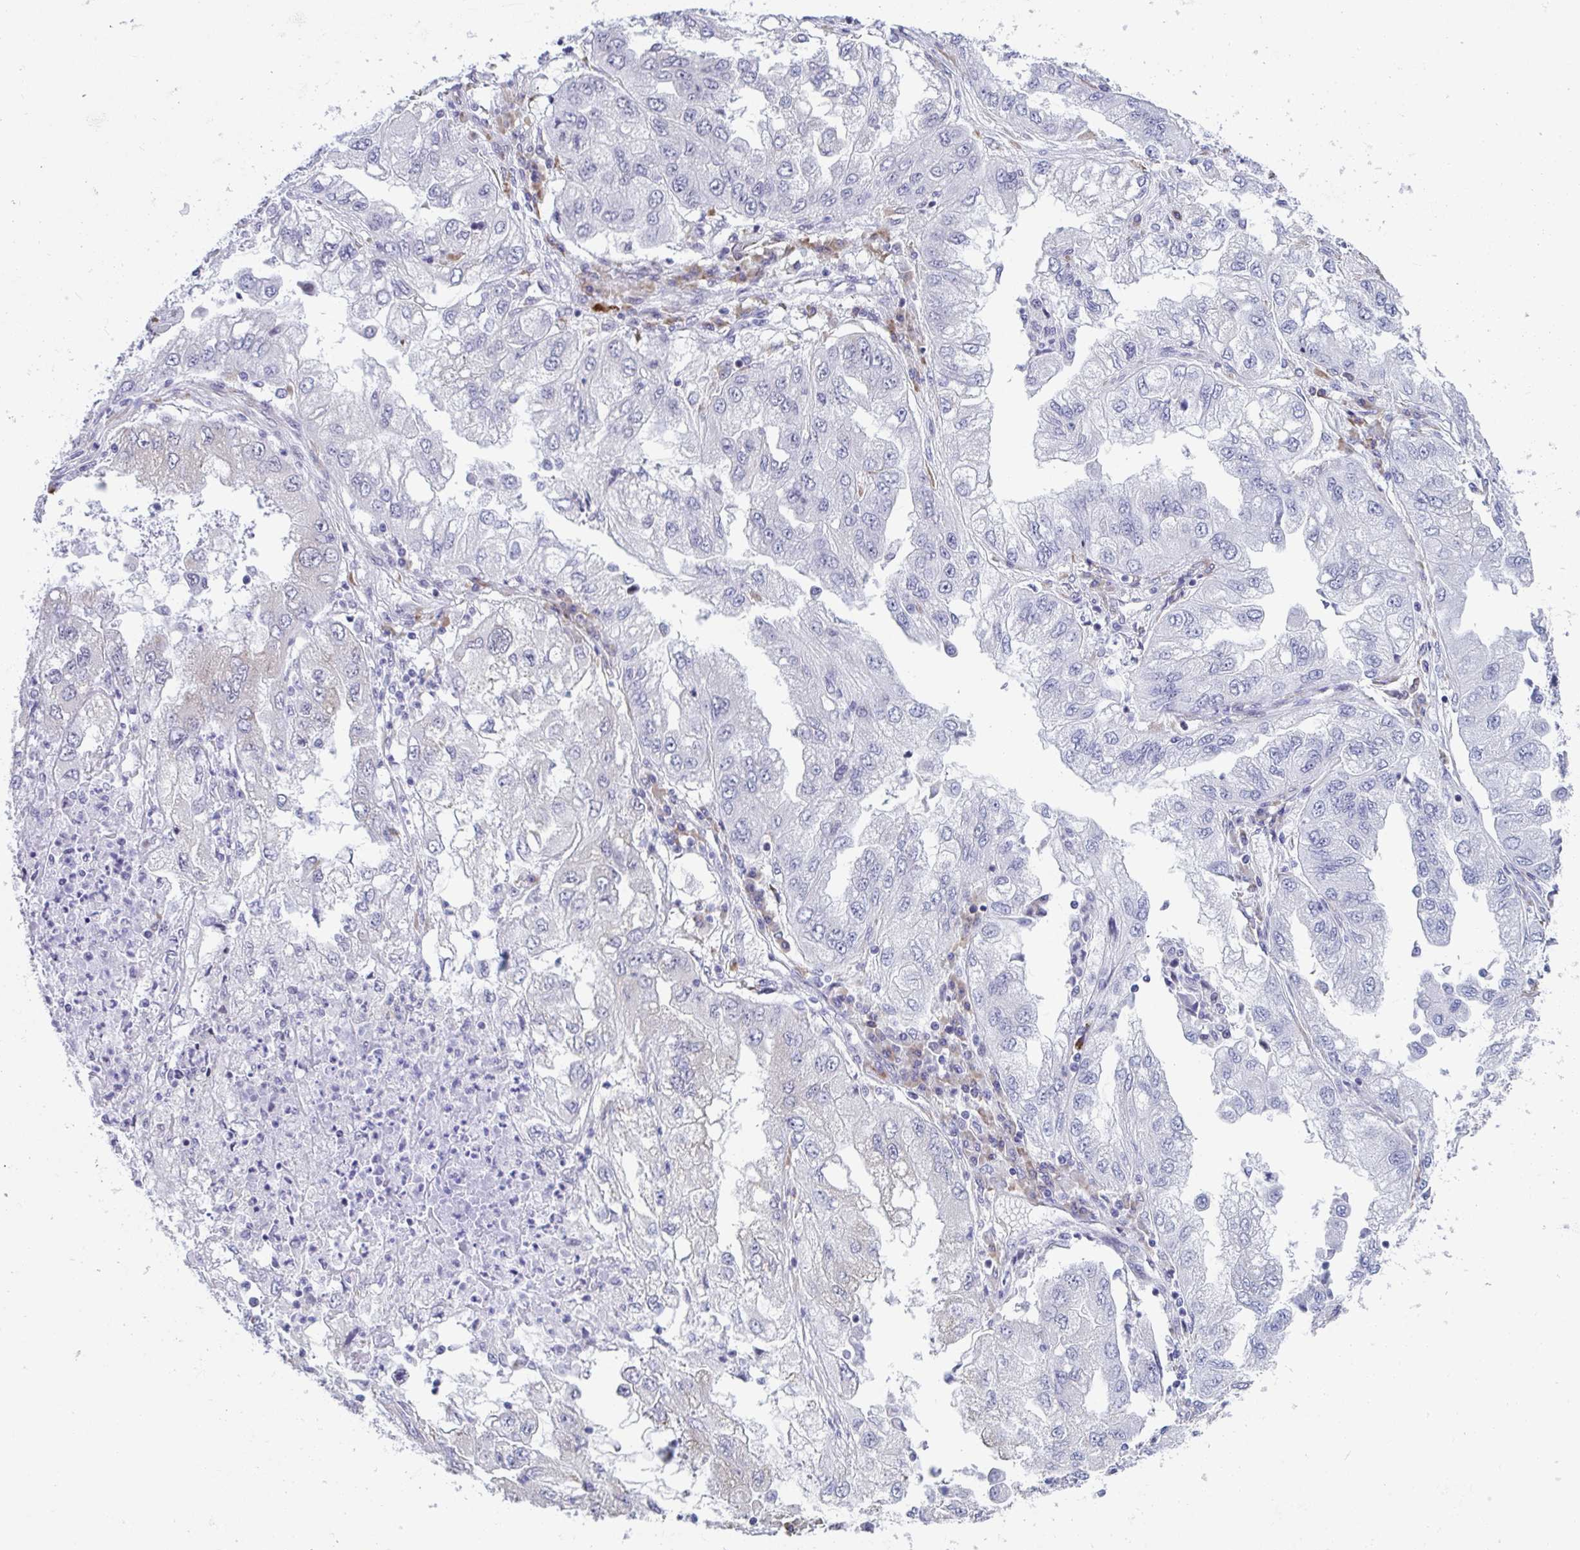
{"staining": {"intensity": "negative", "quantity": "none", "location": "none"}, "tissue": "lung cancer", "cell_type": "Tumor cells", "image_type": "cancer", "snomed": [{"axis": "morphology", "description": "Adenocarcinoma, NOS"}, {"axis": "morphology", "description": "Adenocarcinoma primary or metastatic"}, {"axis": "topography", "description": "Lung"}], "caption": "Adenocarcinoma (lung) was stained to show a protein in brown. There is no significant staining in tumor cells.", "gene": "WDR72", "patient": {"sex": "male", "age": 74}}